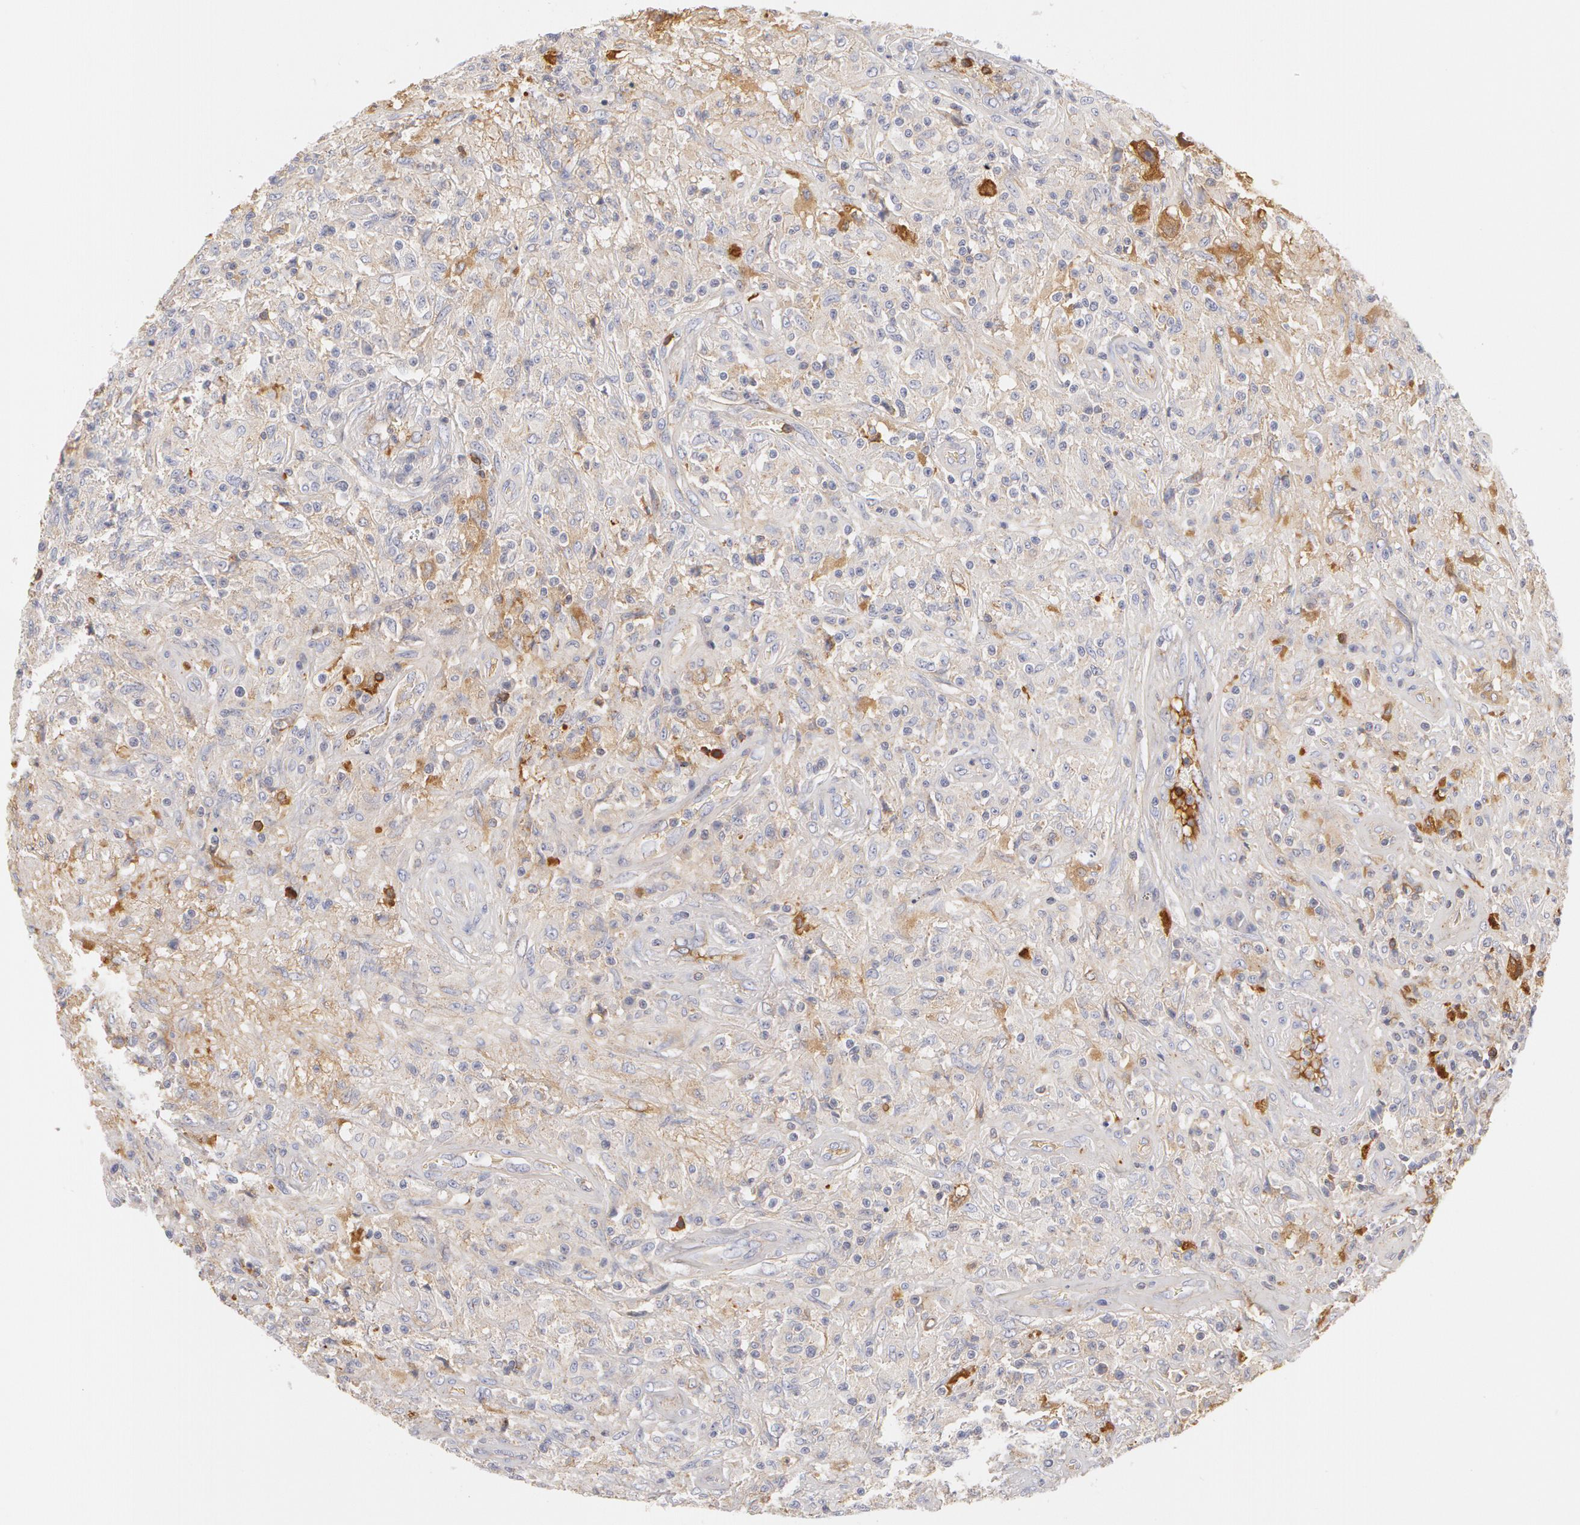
{"staining": {"intensity": "weak", "quantity": "<25%", "location": "cytoplasmic/membranous"}, "tissue": "testis cancer", "cell_type": "Tumor cells", "image_type": "cancer", "snomed": [{"axis": "morphology", "description": "Seminoma, NOS"}, {"axis": "topography", "description": "Testis"}], "caption": "Immunohistochemistry (IHC) histopathology image of neoplastic tissue: testis cancer (seminoma) stained with DAB exhibits no significant protein expression in tumor cells.", "gene": "GC", "patient": {"sex": "male", "age": 34}}